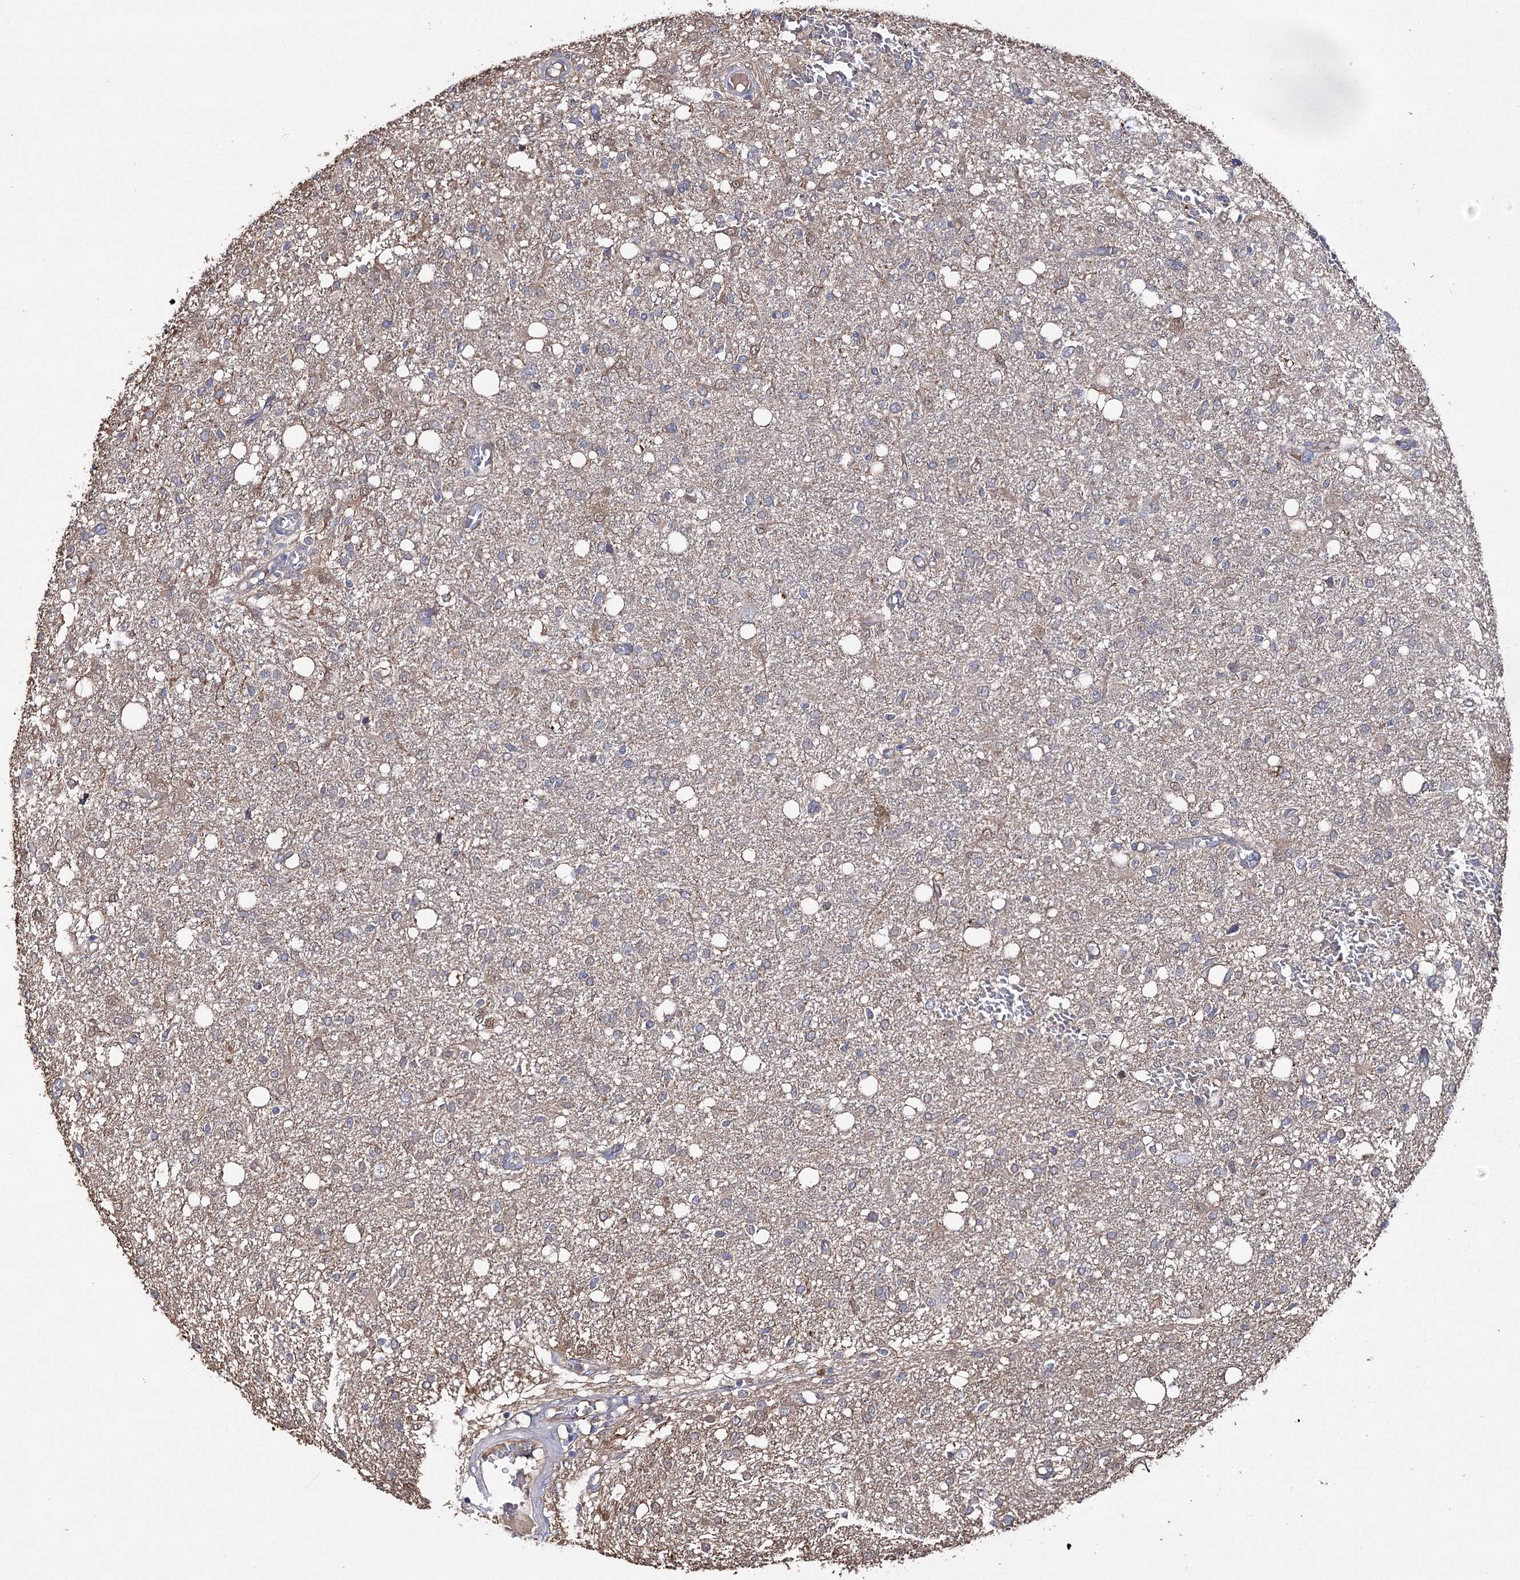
{"staining": {"intensity": "weak", "quantity": "<25%", "location": "cytoplasmic/membranous"}, "tissue": "glioma", "cell_type": "Tumor cells", "image_type": "cancer", "snomed": [{"axis": "morphology", "description": "Glioma, malignant, High grade"}, {"axis": "topography", "description": "Brain"}], "caption": "Human glioma stained for a protein using immunohistochemistry reveals no staining in tumor cells.", "gene": "AURKC", "patient": {"sex": "female", "age": 59}}